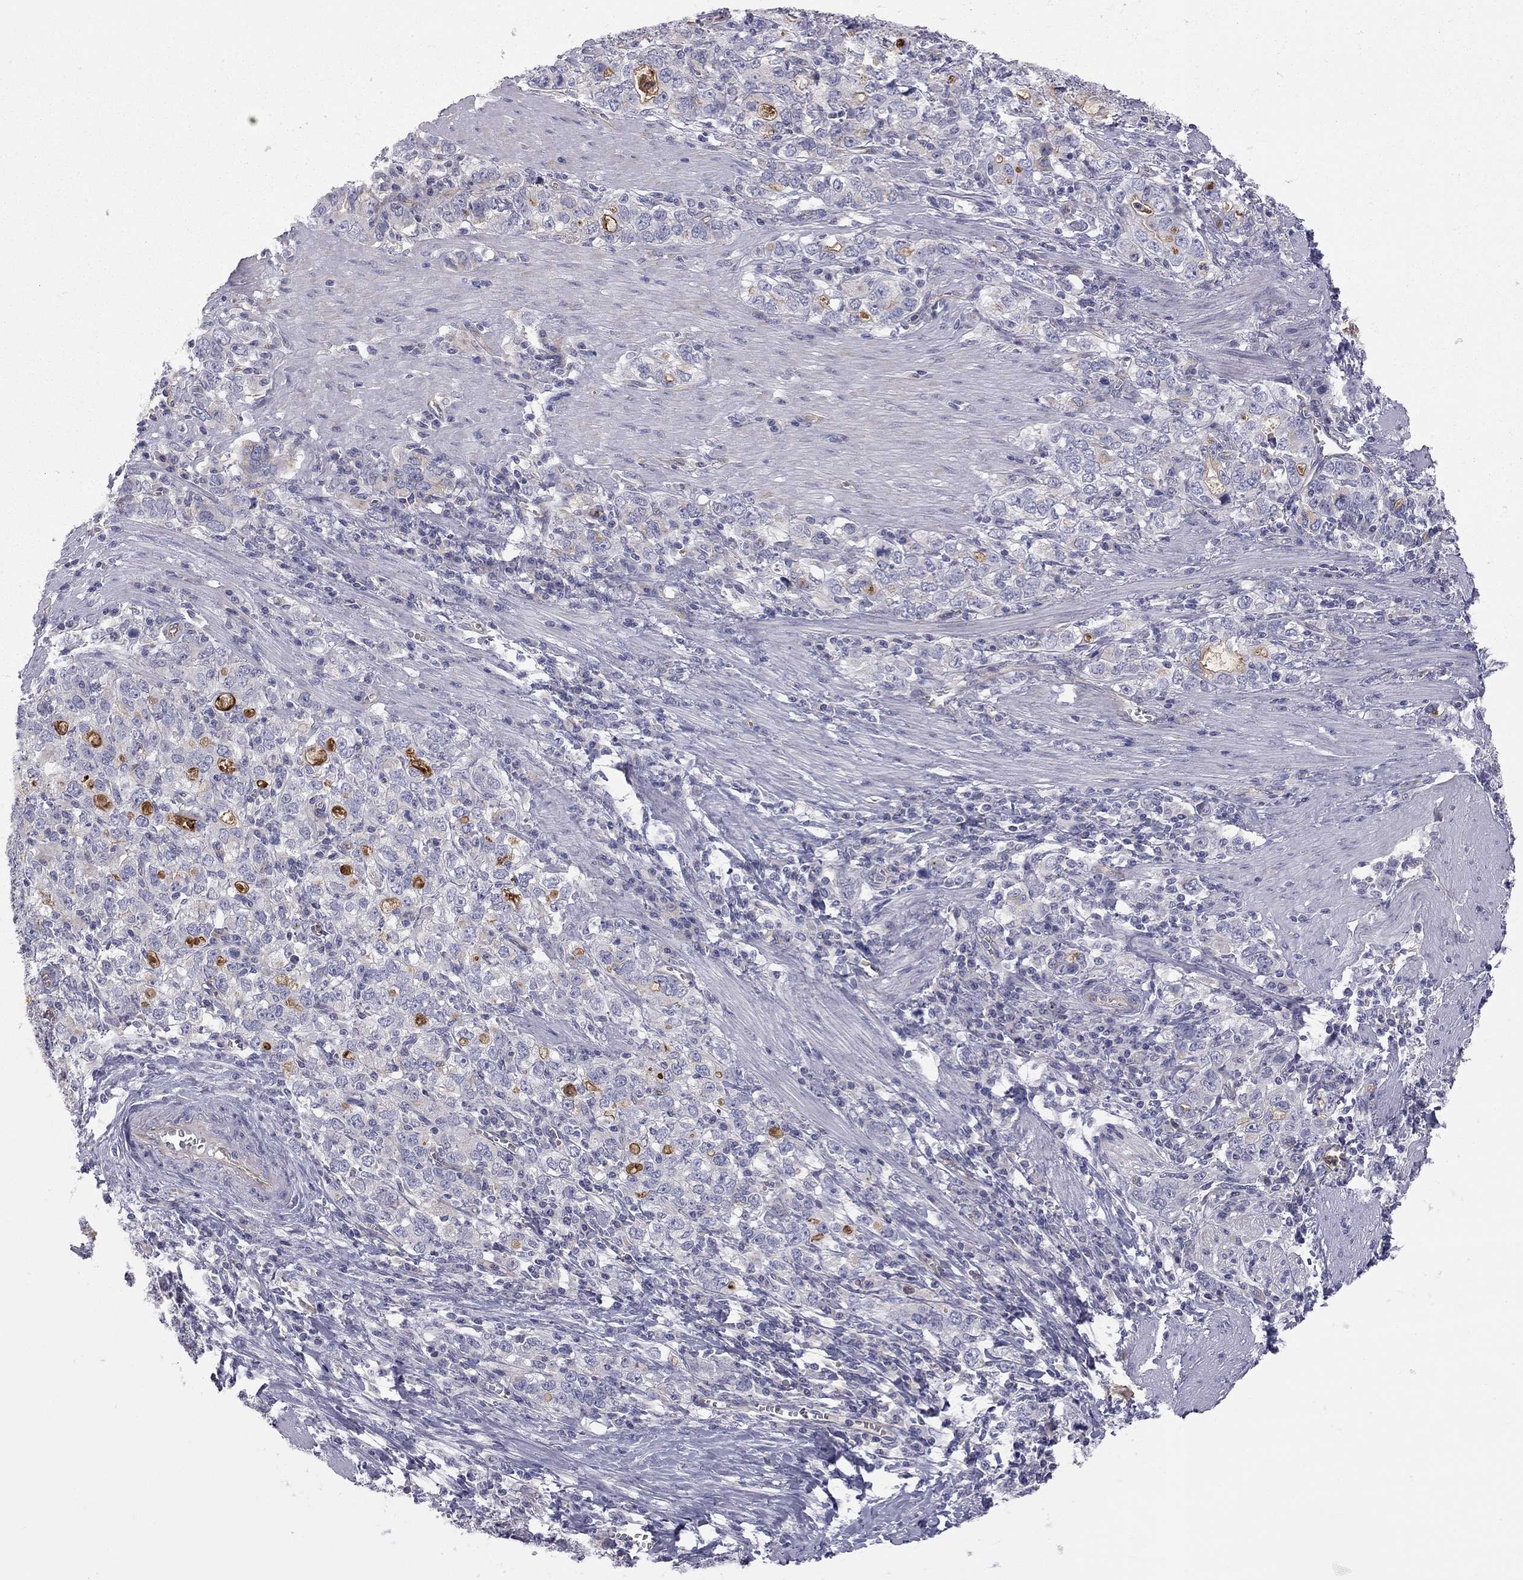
{"staining": {"intensity": "strong", "quantity": "25%-75%", "location": "cytoplasmic/membranous"}, "tissue": "stomach cancer", "cell_type": "Tumor cells", "image_type": "cancer", "snomed": [{"axis": "morphology", "description": "Adenocarcinoma, NOS"}, {"axis": "topography", "description": "Stomach, lower"}], "caption": "This is an image of IHC staining of adenocarcinoma (stomach), which shows strong expression in the cytoplasmic/membranous of tumor cells.", "gene": "GPRC5B", "patient": {"sex": "female", "age": 72}}